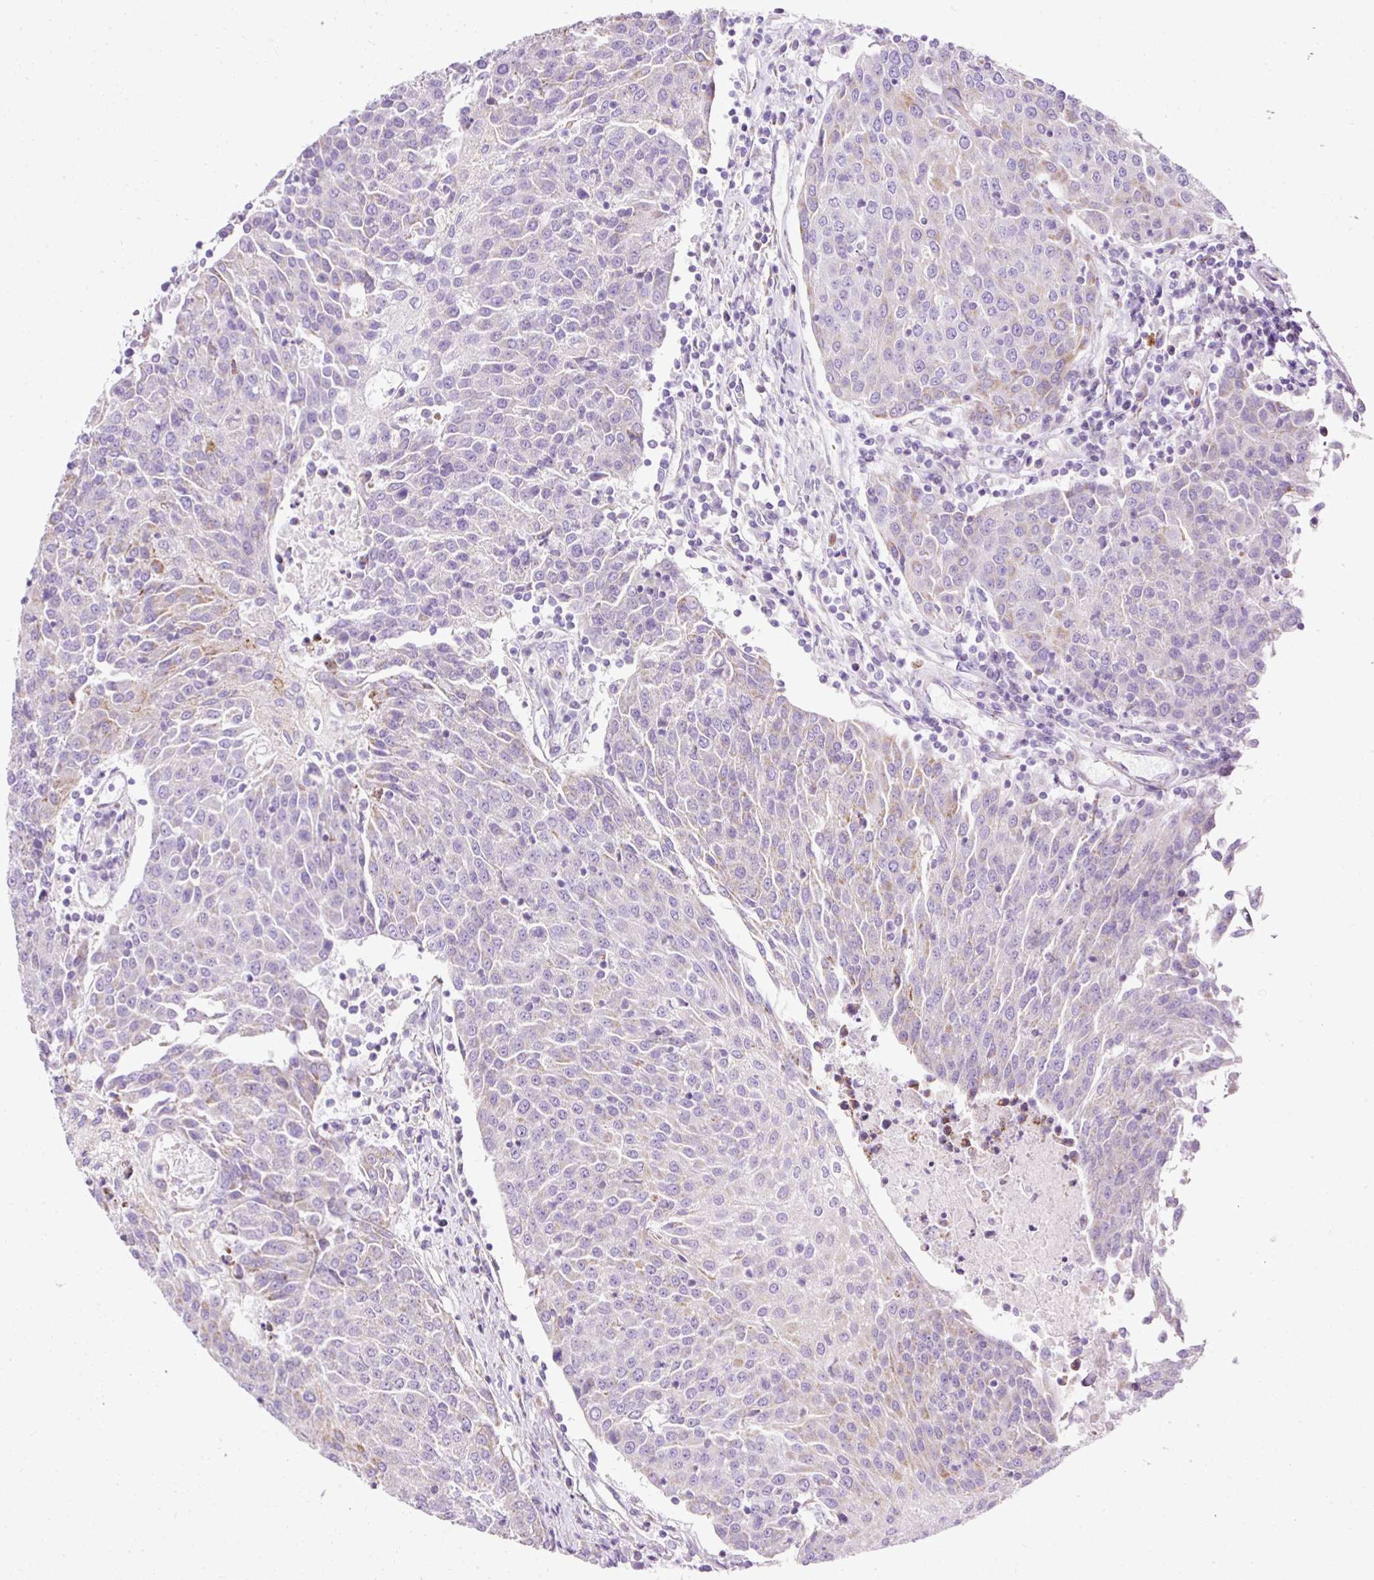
{"staining": {"intensity": "weak", "quantity": "<25%", "location": "cytoplasmic/membranous"}, "tissue": "urothelial cancer", "cell_type": "Tumor cells", "image_type": "cancer", "snomed": [{"axis": "morphology", "description": "Urothelial carcinoma, High grade"}, {"axis": "topography", "description": "Urinary bladder"}], "caption": "Tumor cells are negative for protein expression in human urothelial cancer. Nuclei are stained in blue.", "gene": "PLPP2", "patient": {"sex": "female", "age": 85}}